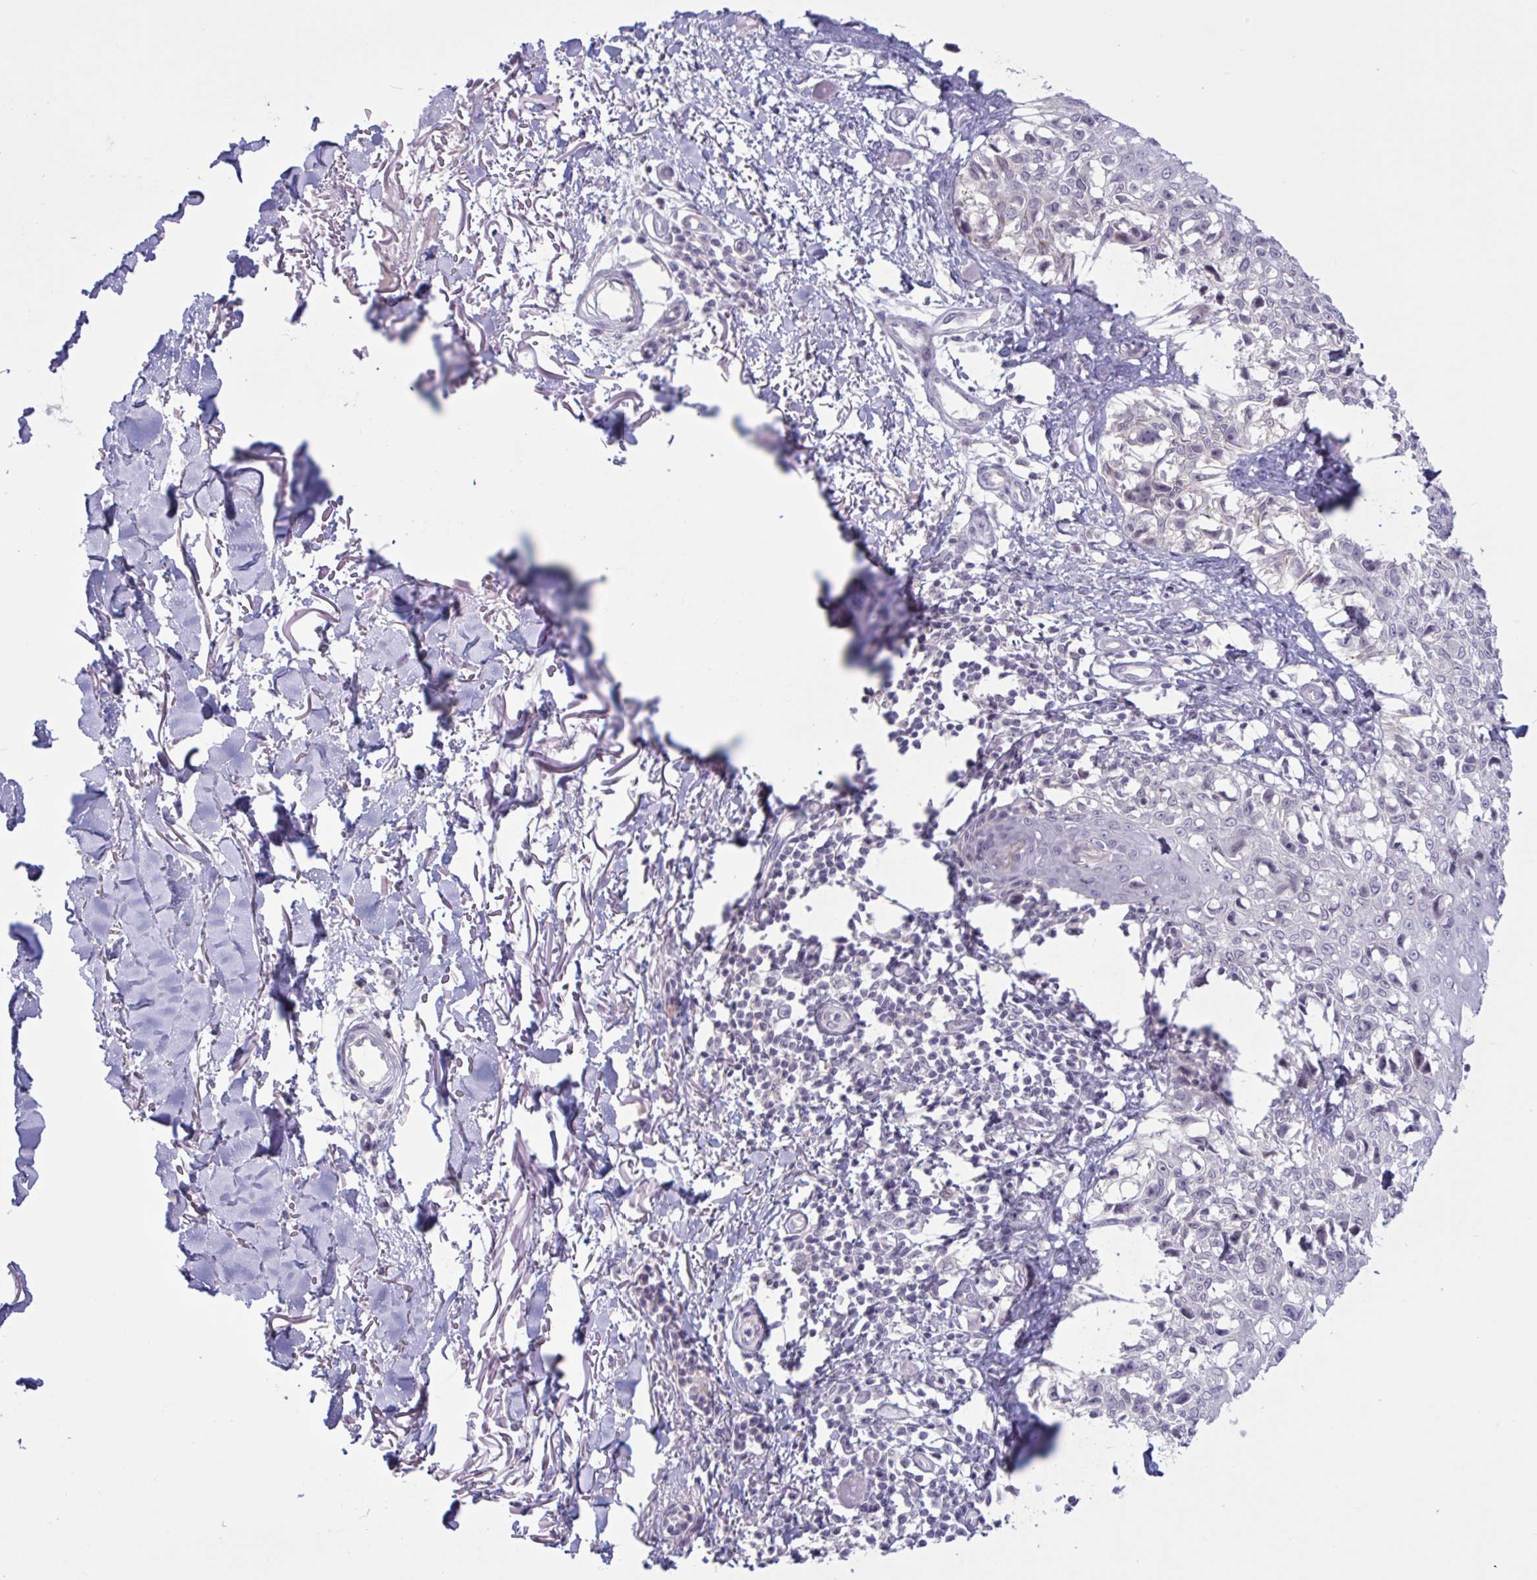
{"staining": {"intensity": "negative", "quantity": "none", "location": "none"}, "tissue": "melanoma", "cell_type": "Tumor cells", "image_type": "cancer", "snomed": [{"axis": "morphology", "description": "Malignant melanoma, NOS"}, {"axis": "topography", "description": "Skin"}], "caption": "Photomicrograph shows no protein positivity in tumor cells of melanoma tissue. (DAB IHC with hematoxylin counter stain).", "gene": "RFPL4B", "patient": {"sex": "male", "age": 73}}